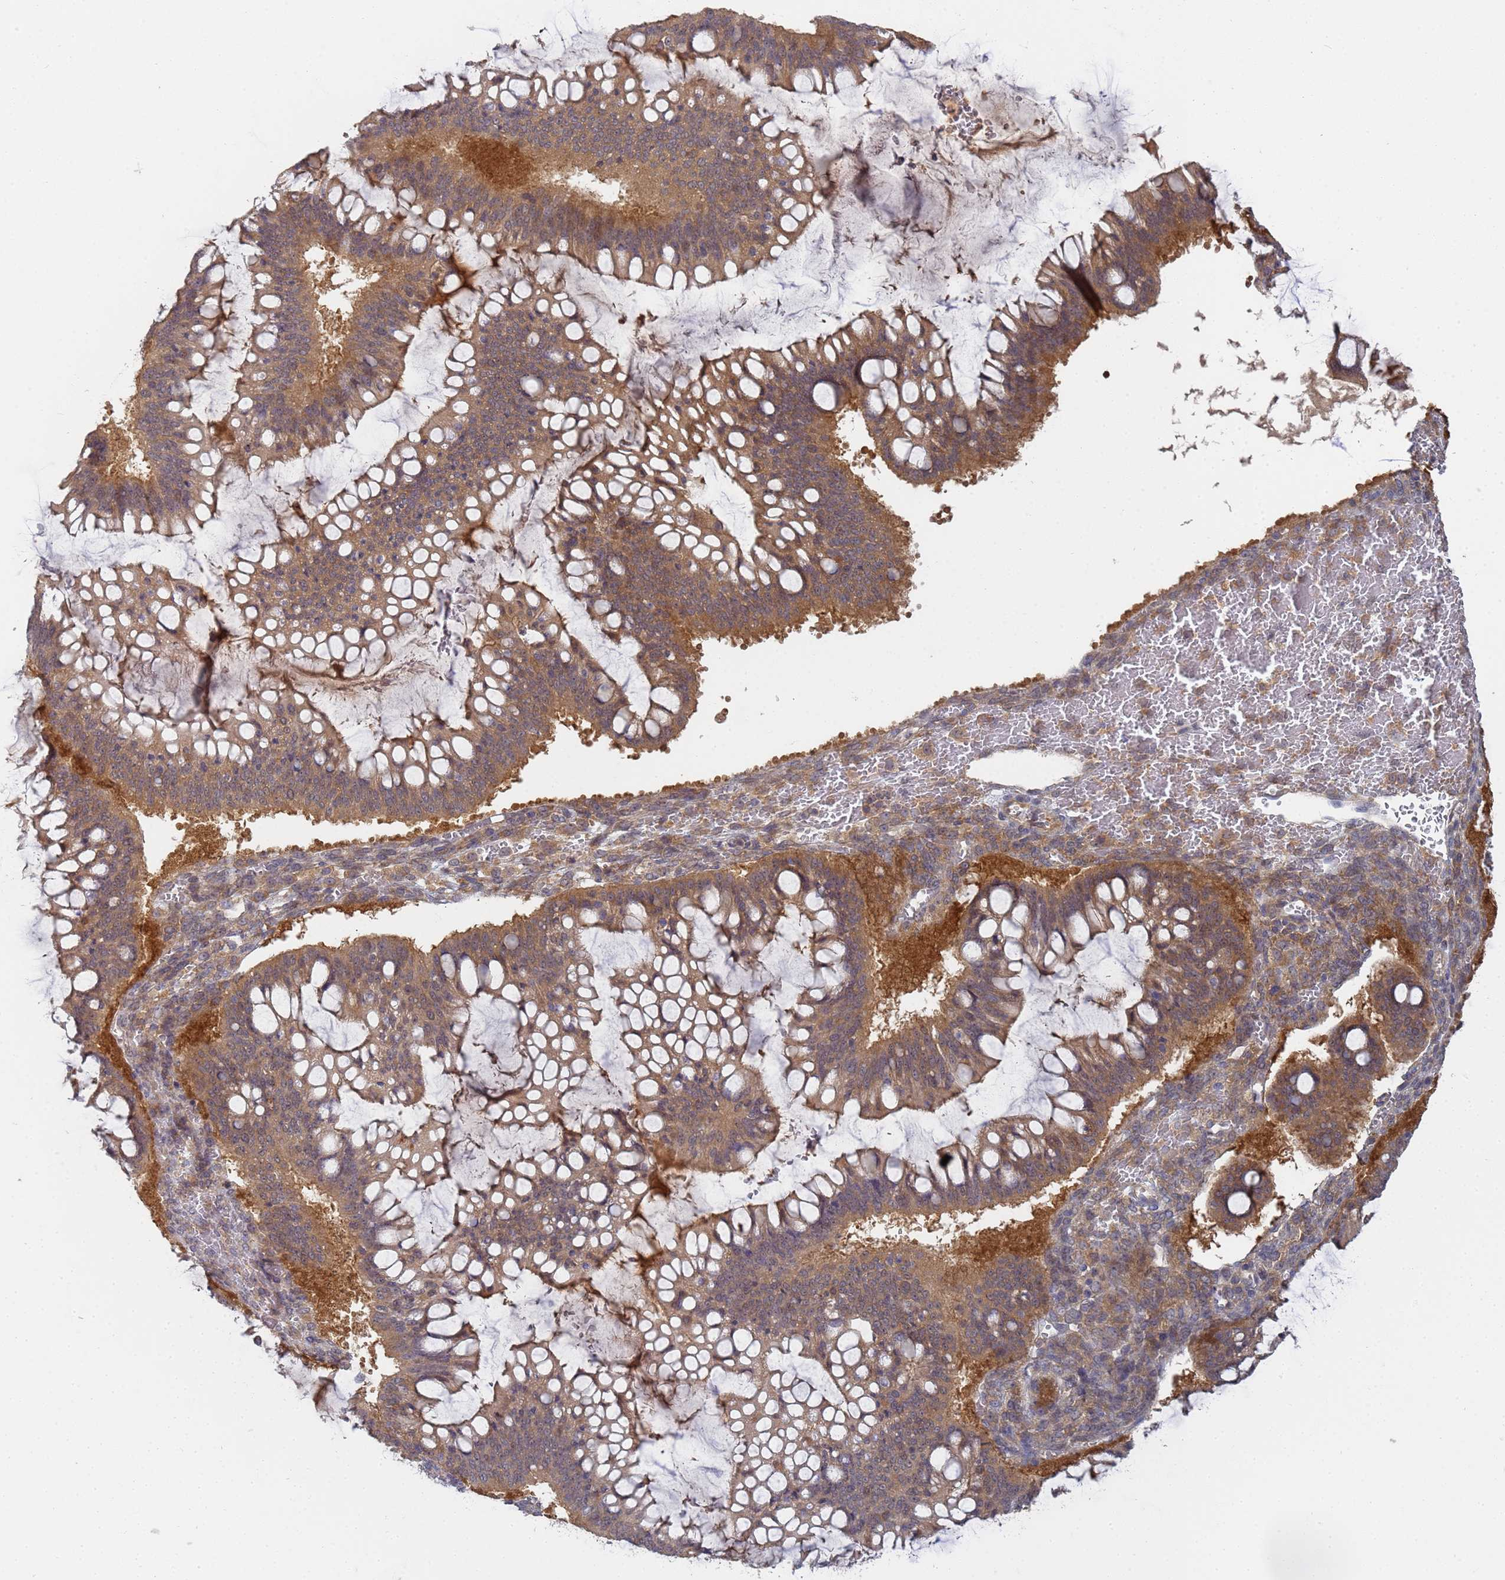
{"staining": {"intensity": "moderate", "quantity": ">75%", "location": "cytoplasmic/membranous"}, "tissue": "ovarian cancer", "cell_type": "Tumor cells", "image_type": "cancer", "snomed": [{"axis": "morphology", "description": "Cystadenocarcinoma, mucinous, NOS"}, {"axis": "topography", "description": "Ovary"}], "caption": "Immunohistochemistry (DAB (3,3'-diaminobenzidine)) staining of mucinous cystadenocarcinoma (ovarian) exhibits moderate cytoplasmic/membranous protein staining in about >75% of tumor cells.", "gene": "SHARPIN", "patient": {"sex": "female", "age": 73}}